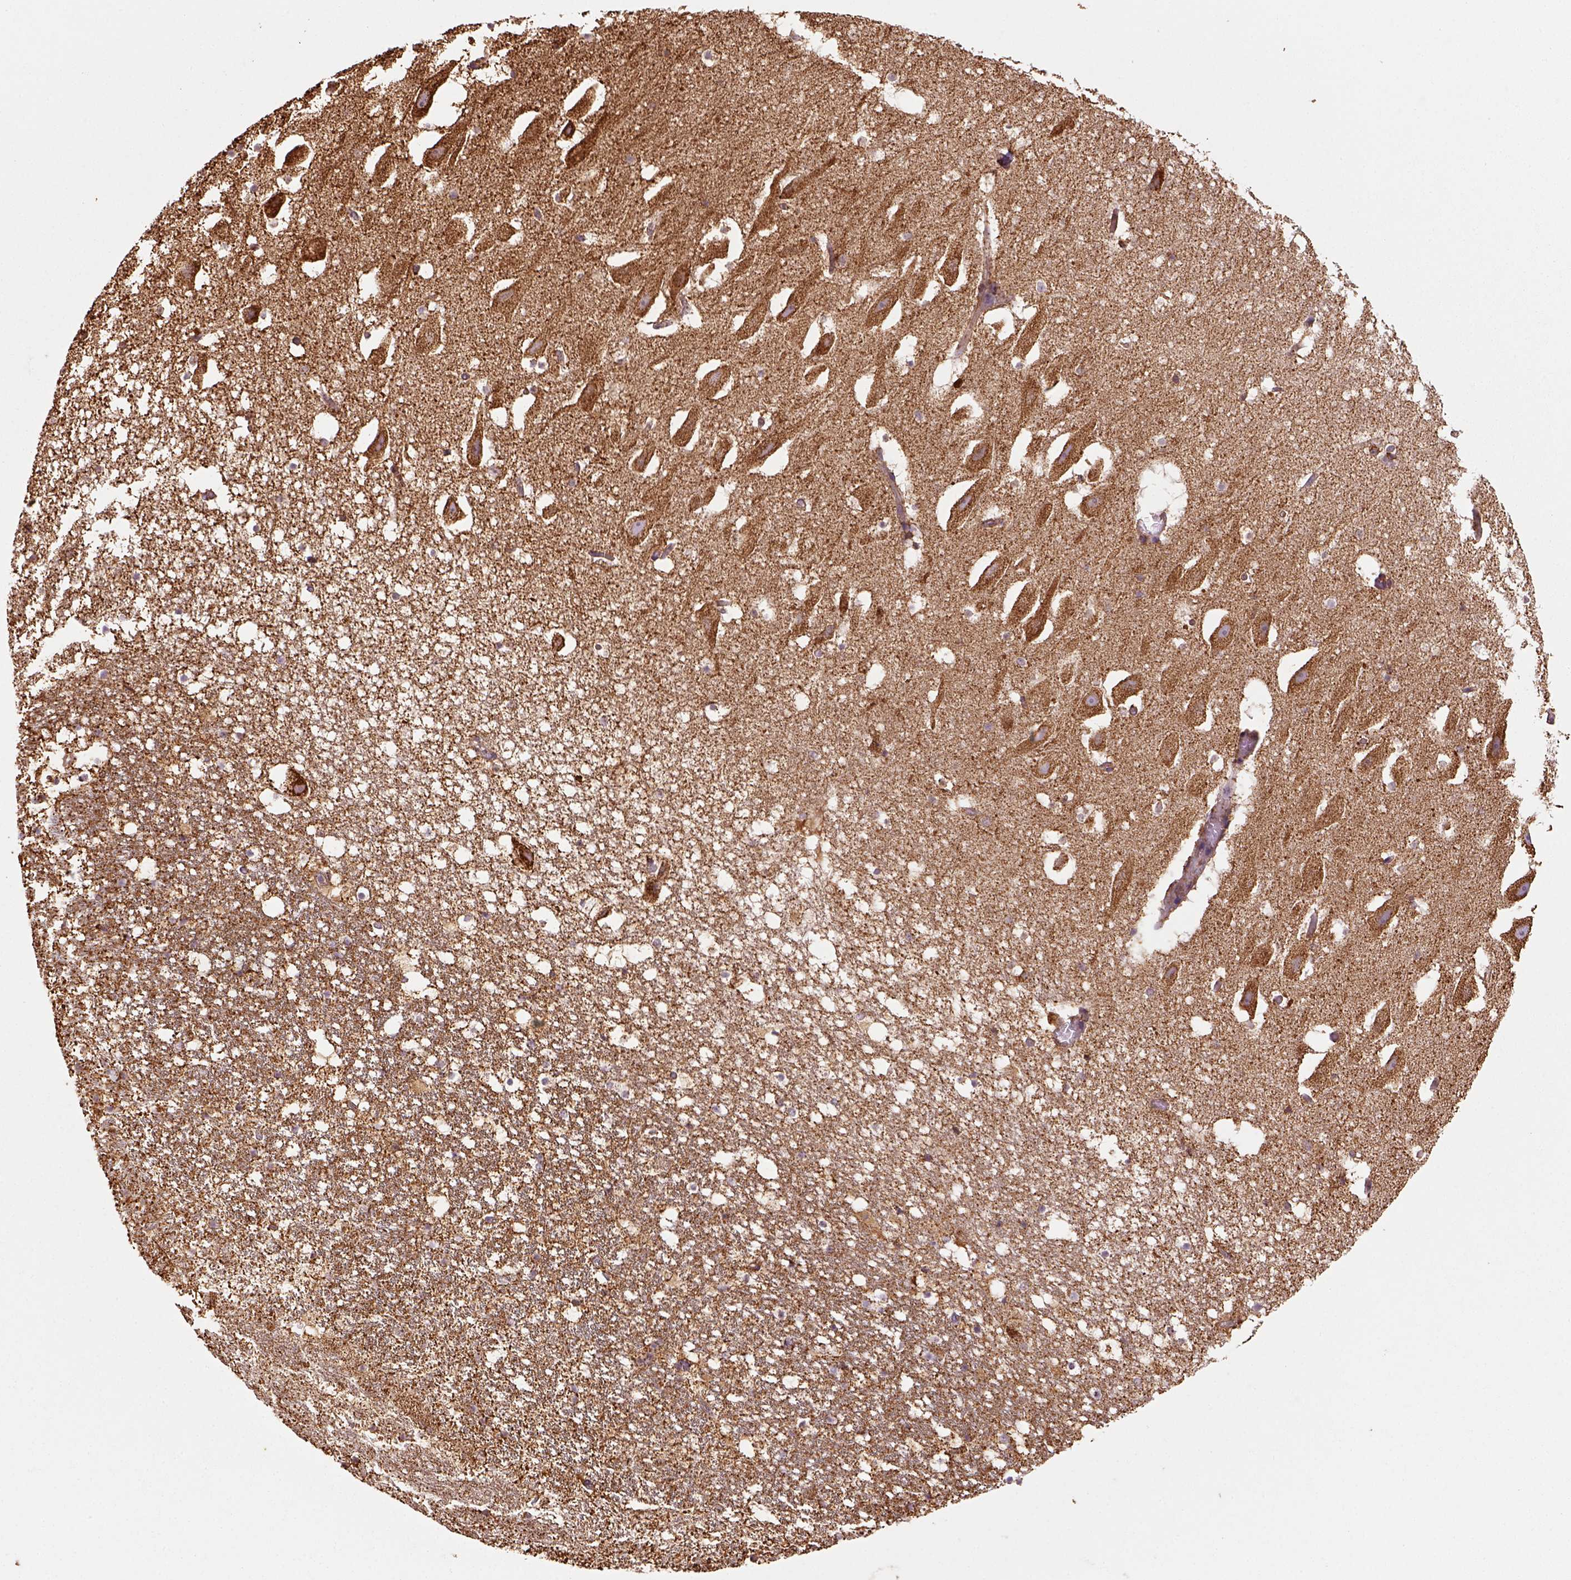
{"staining": {"intensity": "moderate", "quantity": ">75%", "location": "cytoplasmic/membranous"}, "tissue": "hippocampus", "cell_type": "Glial cells", "image_type": "normal", "snomed": [{"axis": "morphology", "description": "Normal tissue, NOS"}, {"axis": "topography", "description": "Hippocampus"}], "caption": "Immunohistochemical staining of normal hippocampus shows moderate cytoplasmic/membranous protein positivity in approximately >75% of glial cells.", "gene": "MAPK8IP3", "patient": {"sex": "male", "age": 26}}